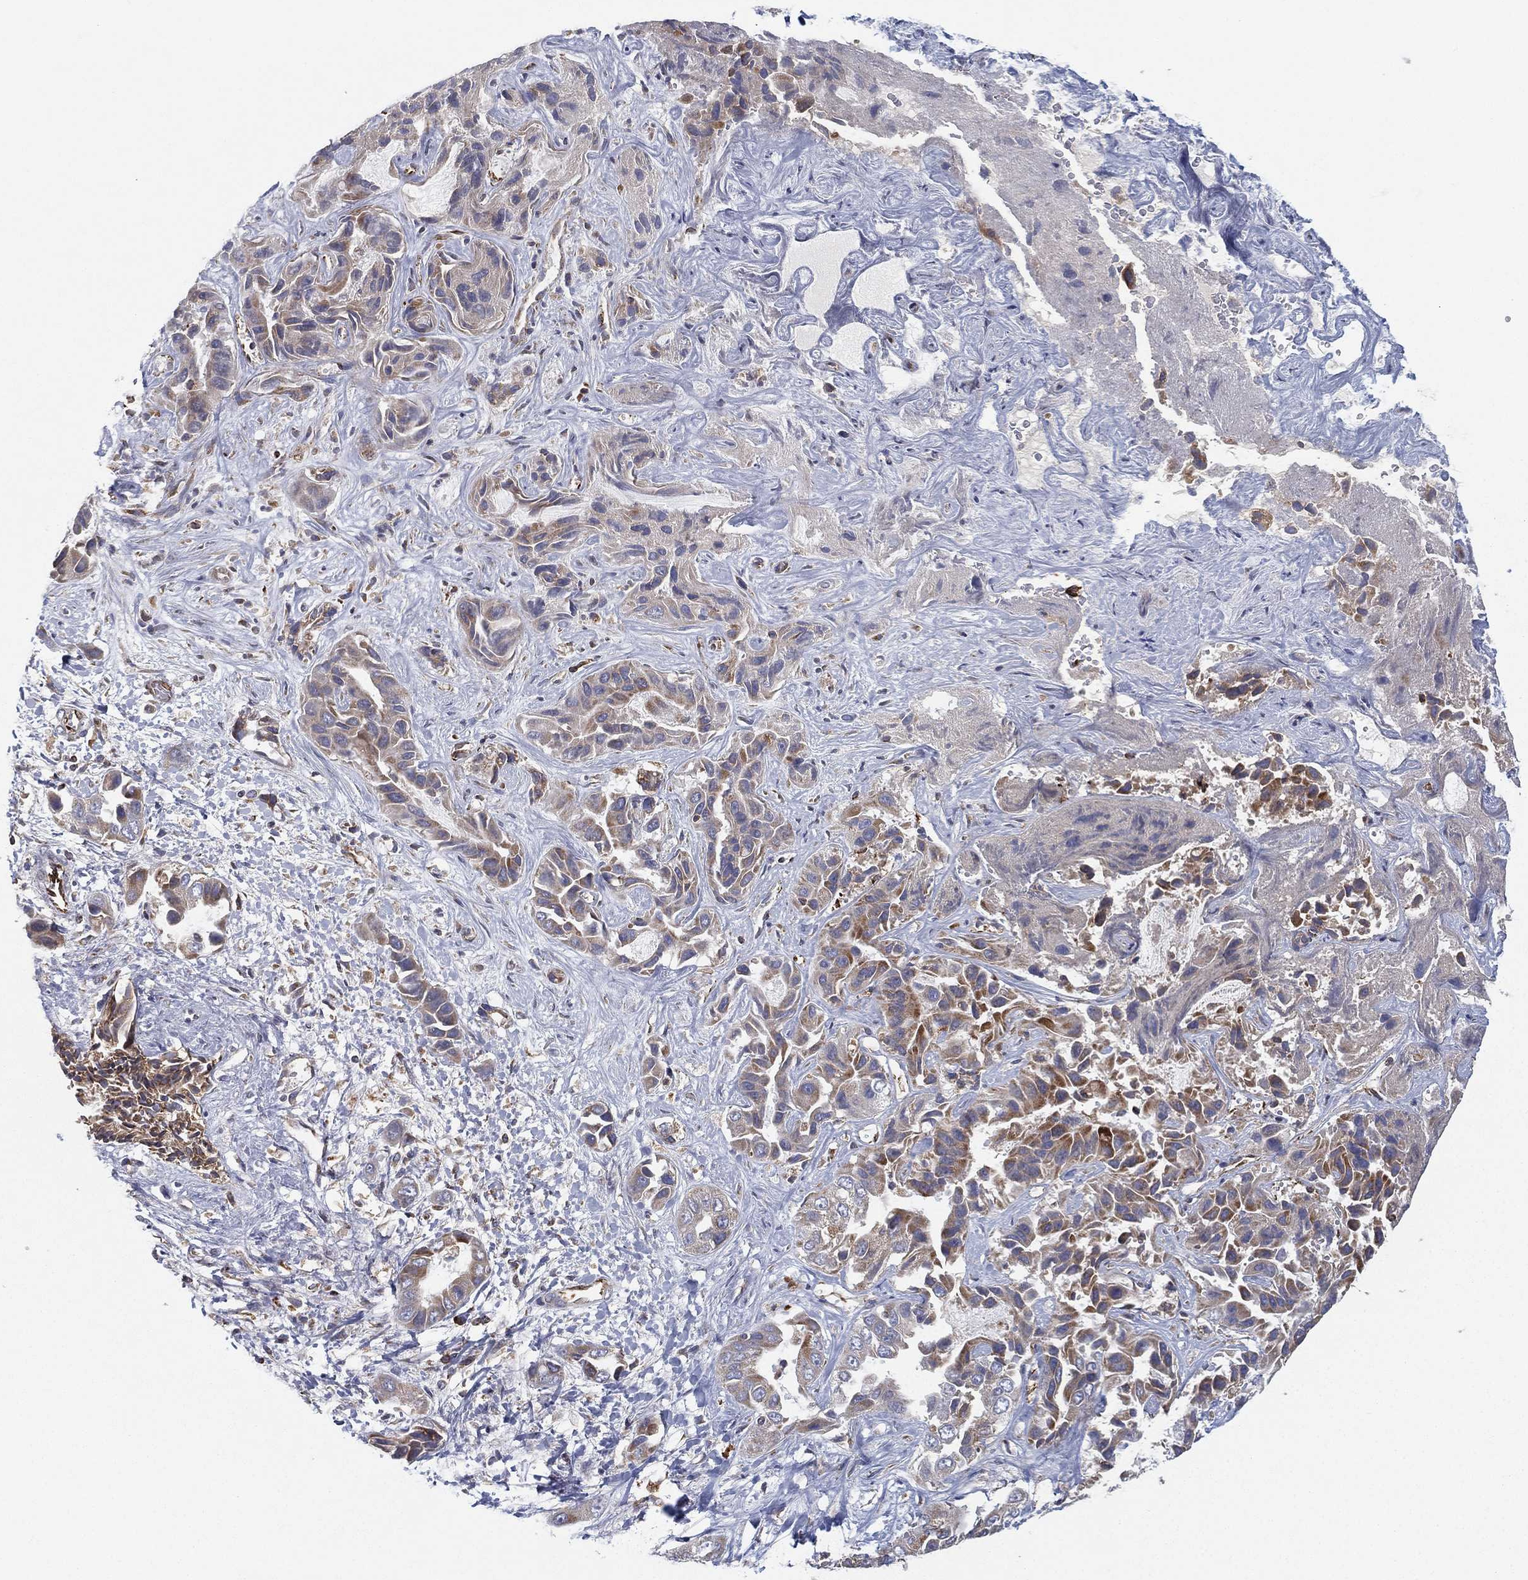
{"staining": {"intensity": "strong", "quantity": "25%-75%", "location": "cytoplasmic/membranous"}, "tissue": "liver cancer", "cell_type": "Tumor cells", "image_type": "cancer", "snomed": [{"axis": "morphology", "description": "Cholangiocarcinoma"}, {"axis": "topography", "description": "Liver"}], "caption": "This photomicrograph reveals liver cancer (cholangiocarcinoma) stained with IHC to label a protein in brown. The cytoplasmic/membranous of tumor cells show strong positivity for the protein. Nuclei are counter-stained blue.", "gene": "CYB5B", "patient": {"sex": "female", "age": 52}}